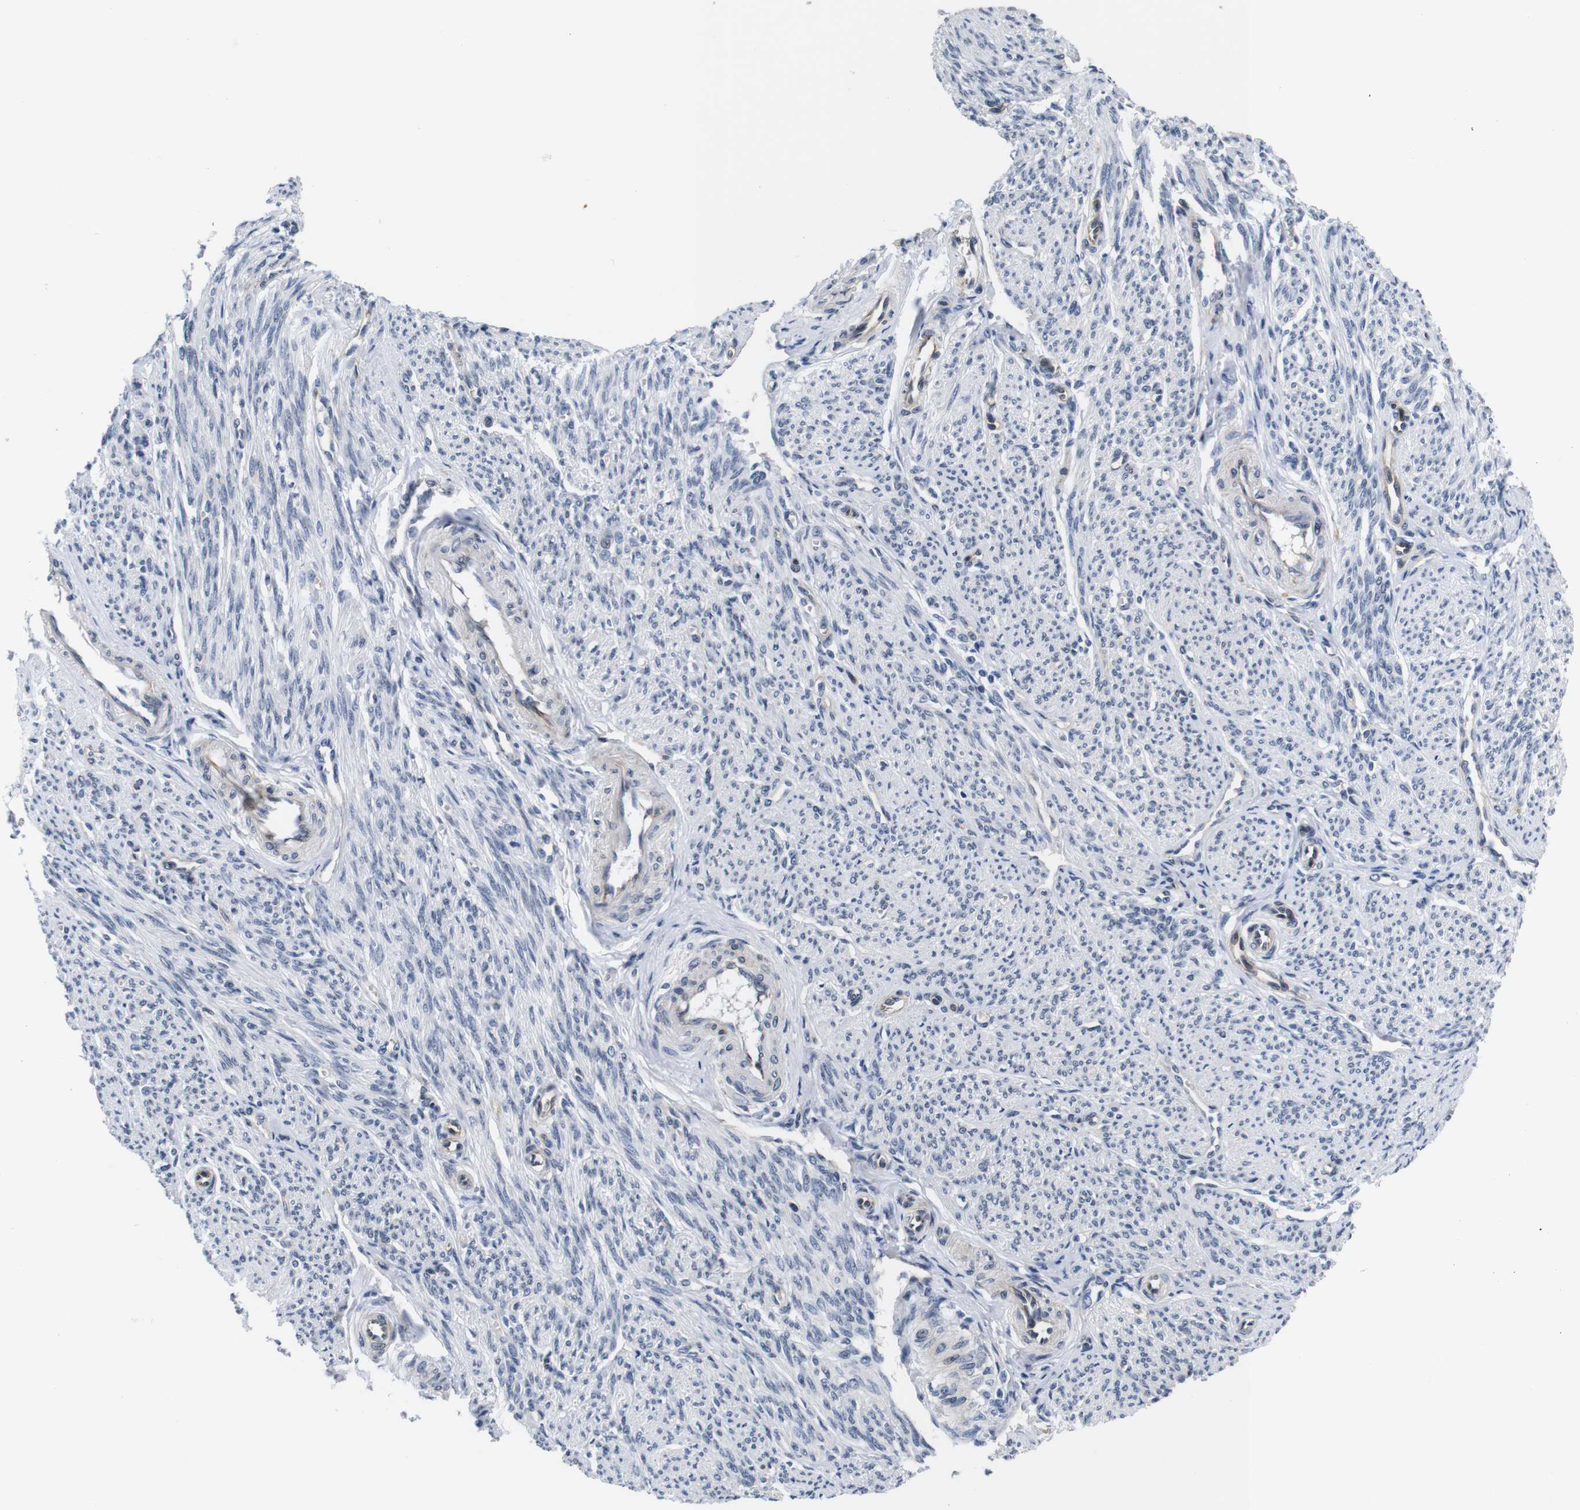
{"staining": {"intensity": "weak", "quantity": "<25%", "location": "cytoplasmic/membranous"}, "tissue": "smooth muscle", "cell_type": "Smooth muscle cells", "image_type": "normal", "snomed": [{"axis": "morphology", "description": "Normal tissue, NOS"}, {"axis": "topography", "description": "Smooth muscle"}], "caption": "DAB (3,3'-diaminobenzidine) immunohistochemical staining of normal smooth muscle exhibits no significant positivity in smooth muscle cells.", "gene": "SOCS3", "patient": {"sex": "female", "age": 65}}